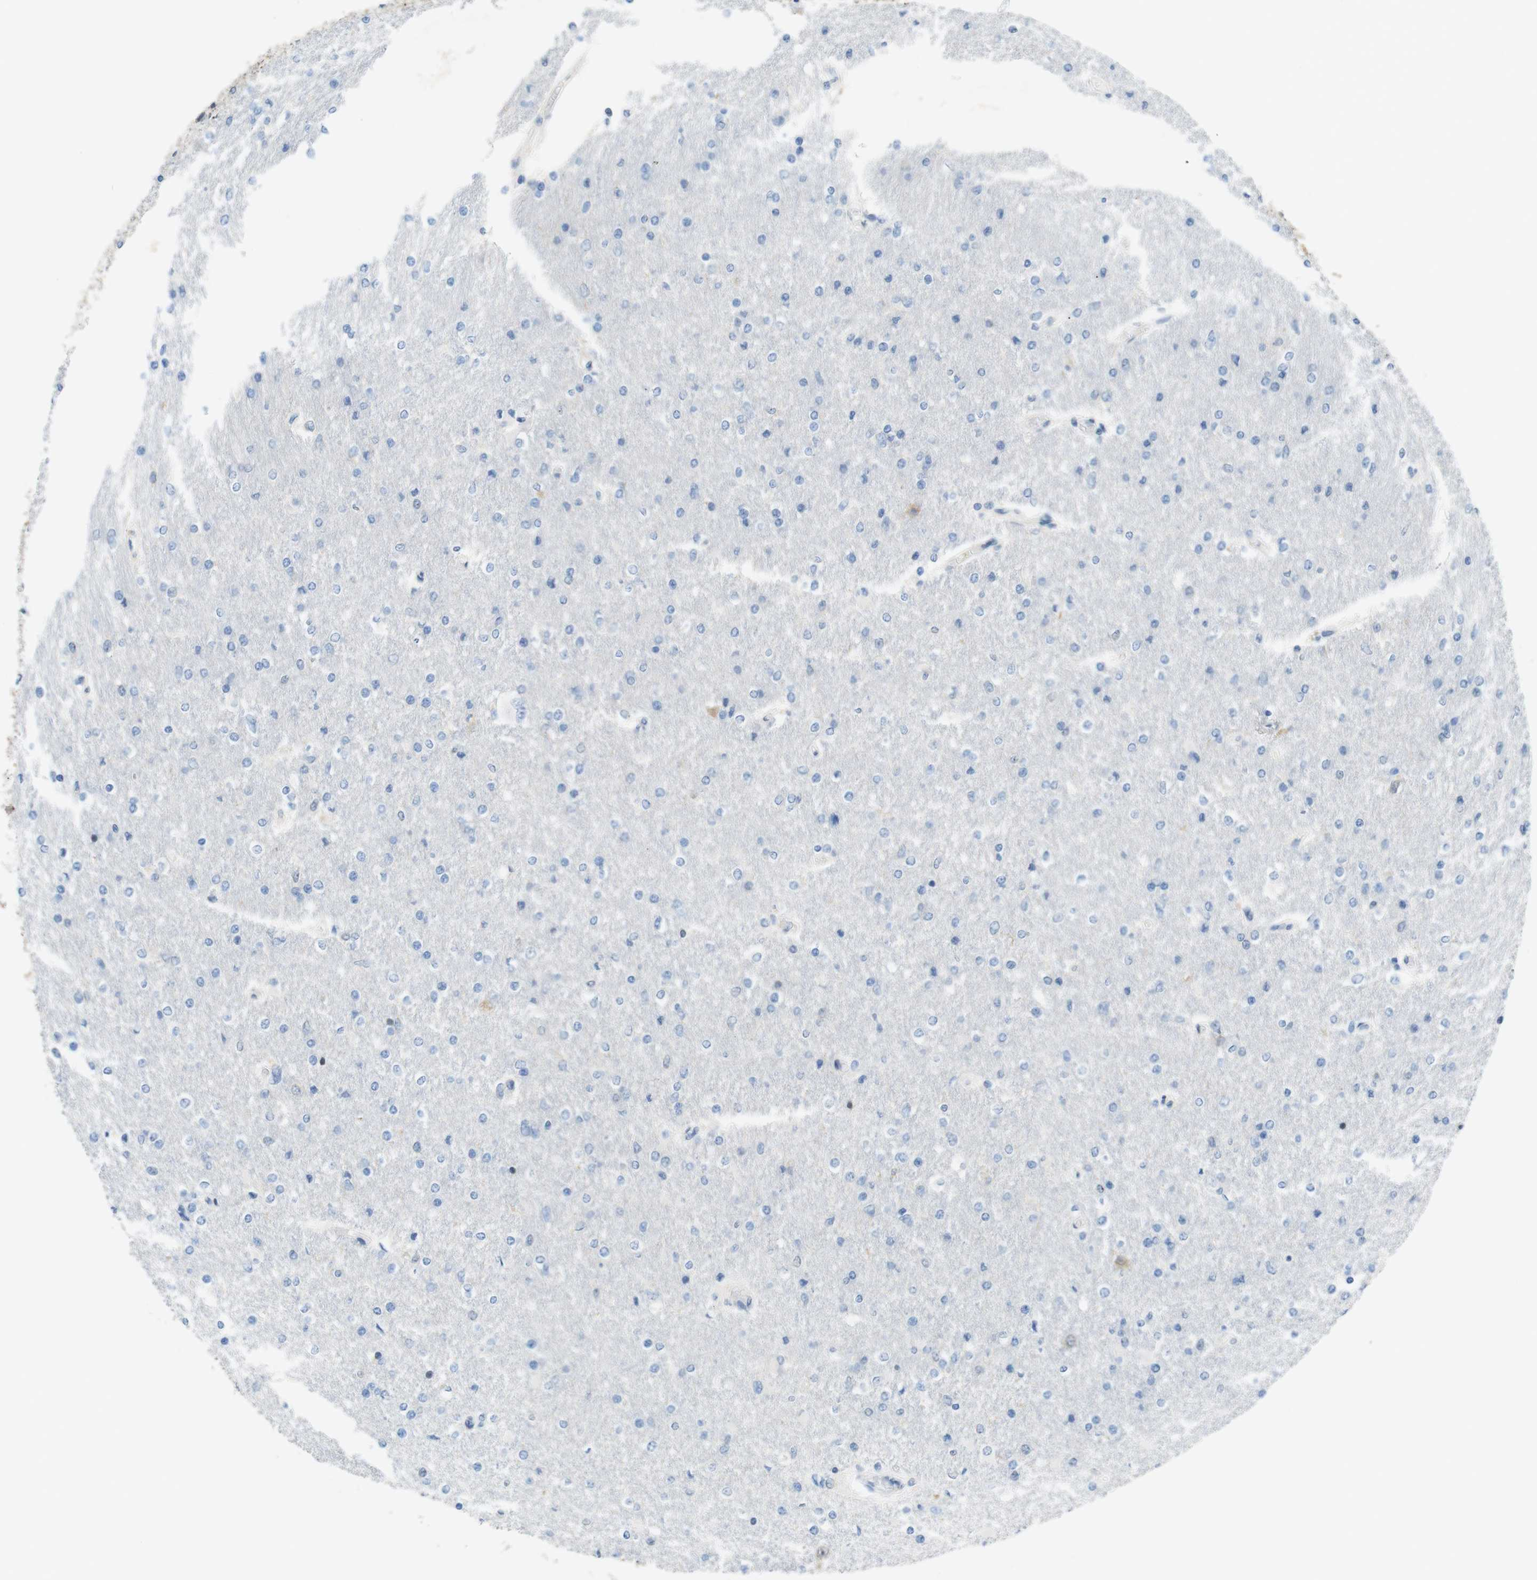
{"staining": {"intensity": "negative", "quantity": "none", "location": "none"}, "tissue": "glioma", "cell_type": "Tumor cells", "image_type": "cancer", "snomed": [{"axis": "morphology", "description": "Glioma, malignant, High grade"}, {"axis": "topography", "description": "Cerebral cortex"}], "caption": "An immunohistochemistry micrograph of glioma is shown. There is no staining in tumor cells of glioma.", "gene": "TJP3", "patient": {"sex": "female", "age": 36}}